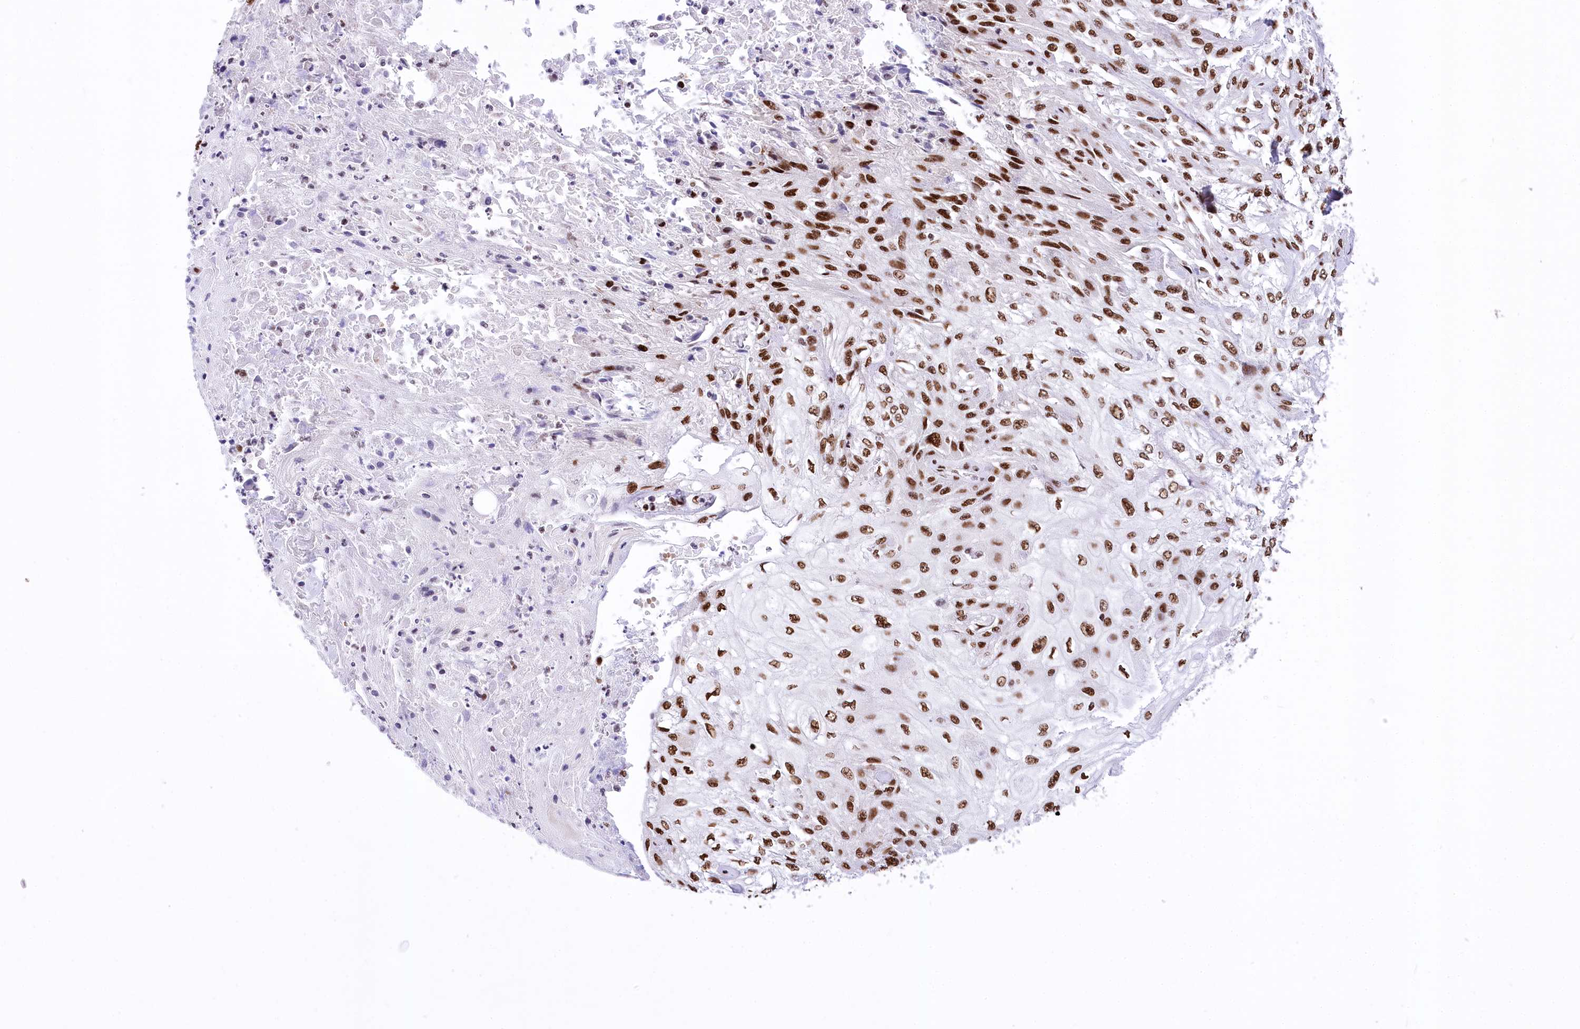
{"staining": {"intensity": "moderate", "quantity": ">75%", "location": "nuclear"}, "tissue": "skin cancer", "cell_type": "Tumor cells", "image_type": "cancer", "snomed": [{"axis": "morphology", "description": "Squamous cell carcinoma, NOS"}, {"axis": "morphology", "description": "Squamous cell carcinoma, metastatic, NOS"}, {"axis": "topography", "description": "Skin"}, {"axis": "topography", "description": "Lymph node"}], "caption": "Immunohistochemistry of skin cancer (metastatic squamous cell carcinoma) displays medium levels of moderate nuclear staining in about >75% of tumor cells.", "gene": "POU4F3", "patient": {"sex": "male", "age": 75}}